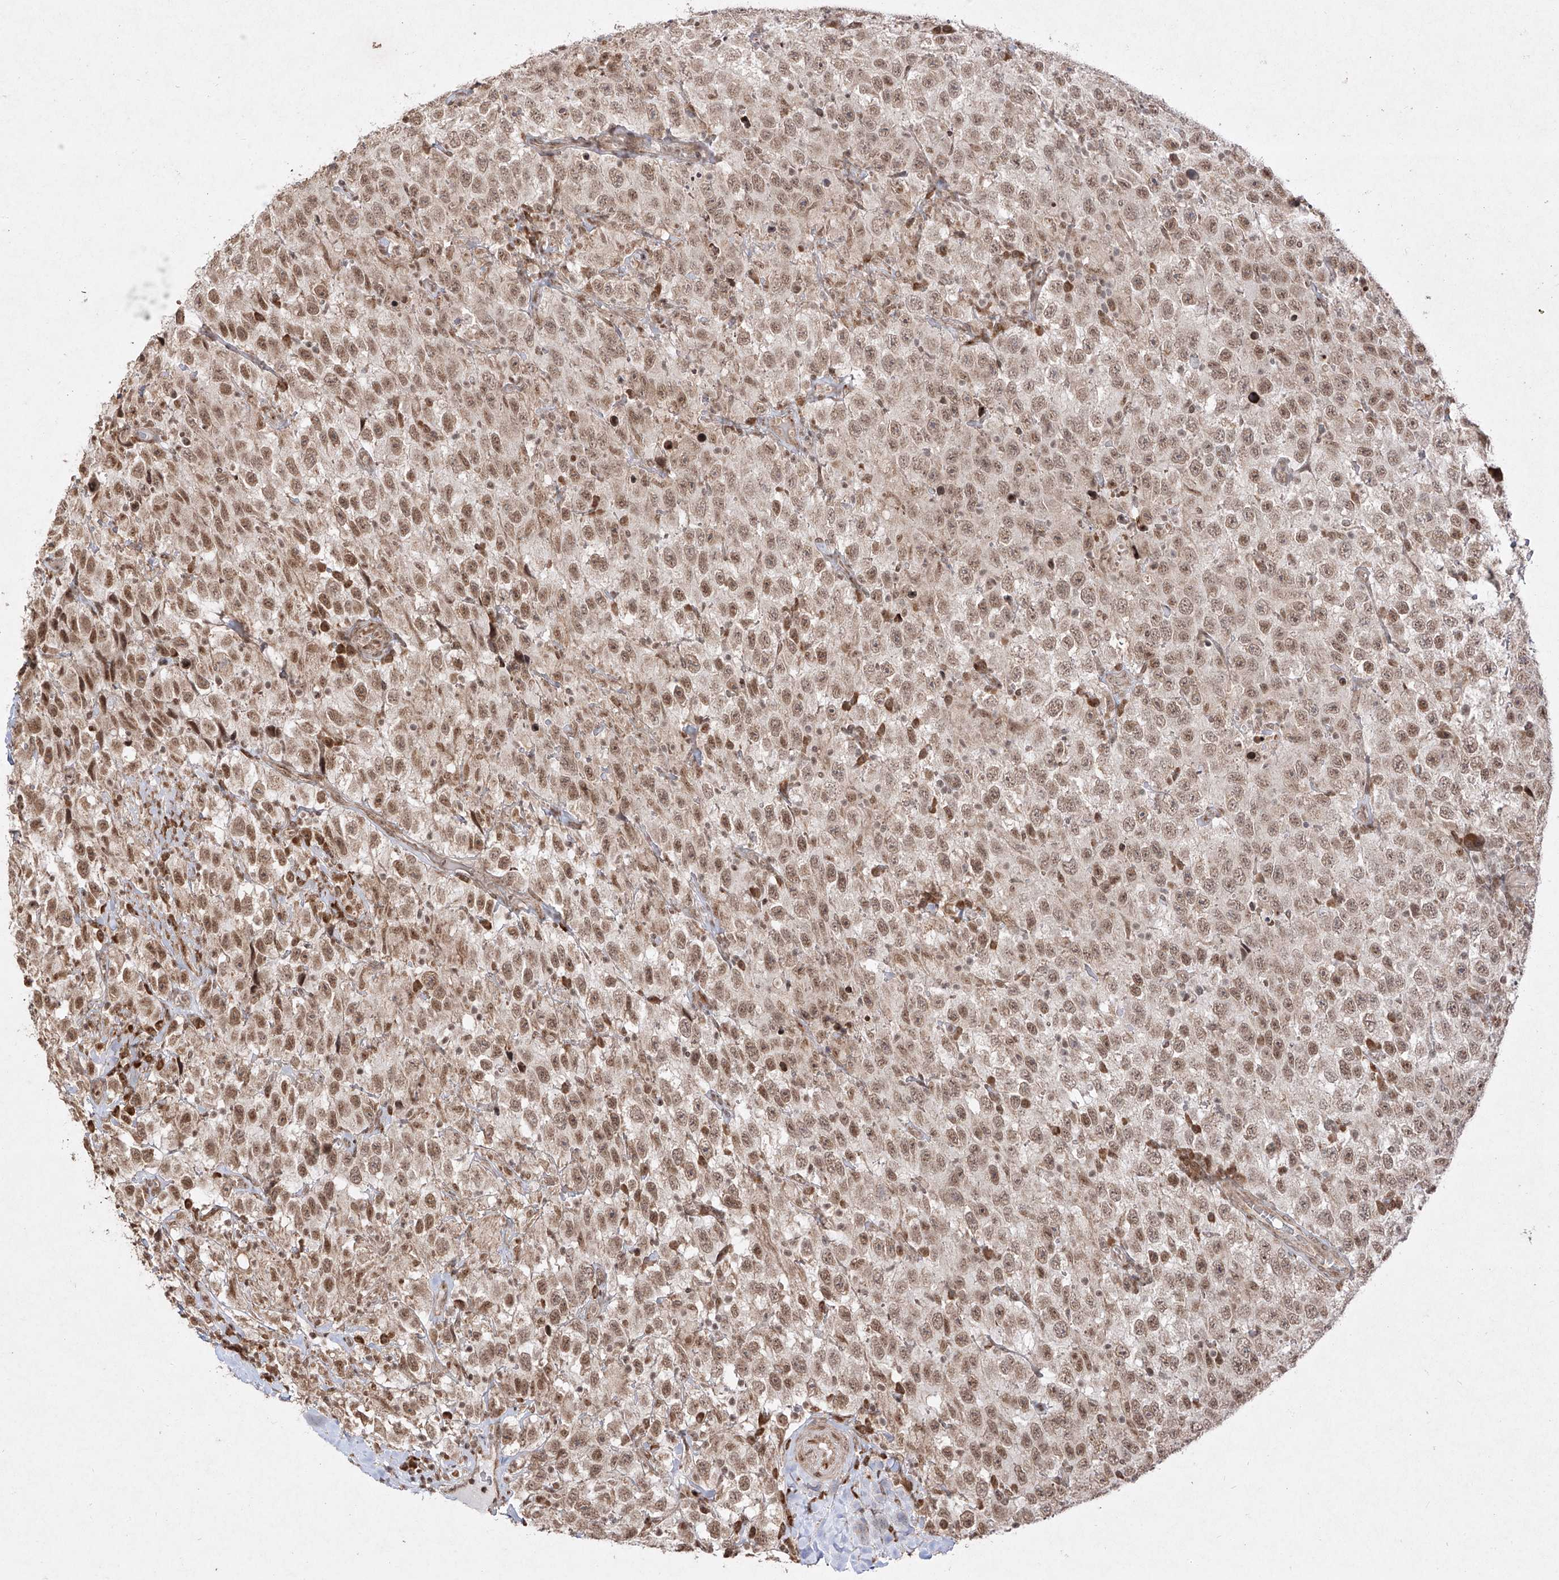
{"staining": {"intensity": "moderate", "quantity": ">75%", "location": "nuclear"}, "tissue": "testis cancer", "cell_type": "Tumor cells", "image_type": "cancer", "snomed": [{"axis": "morphology", "description": "Seminoma, NOS"}, {"axis": "topography", "description": "Testis"}], "caption": "Immunohistochemical staining of human seminoma (testis) displays medium levels of moderate nuclear positivity in approximately >75% of tumor cells.", "gene": "SNRNP27", "patient": {"sex": "male", "age": 41}}